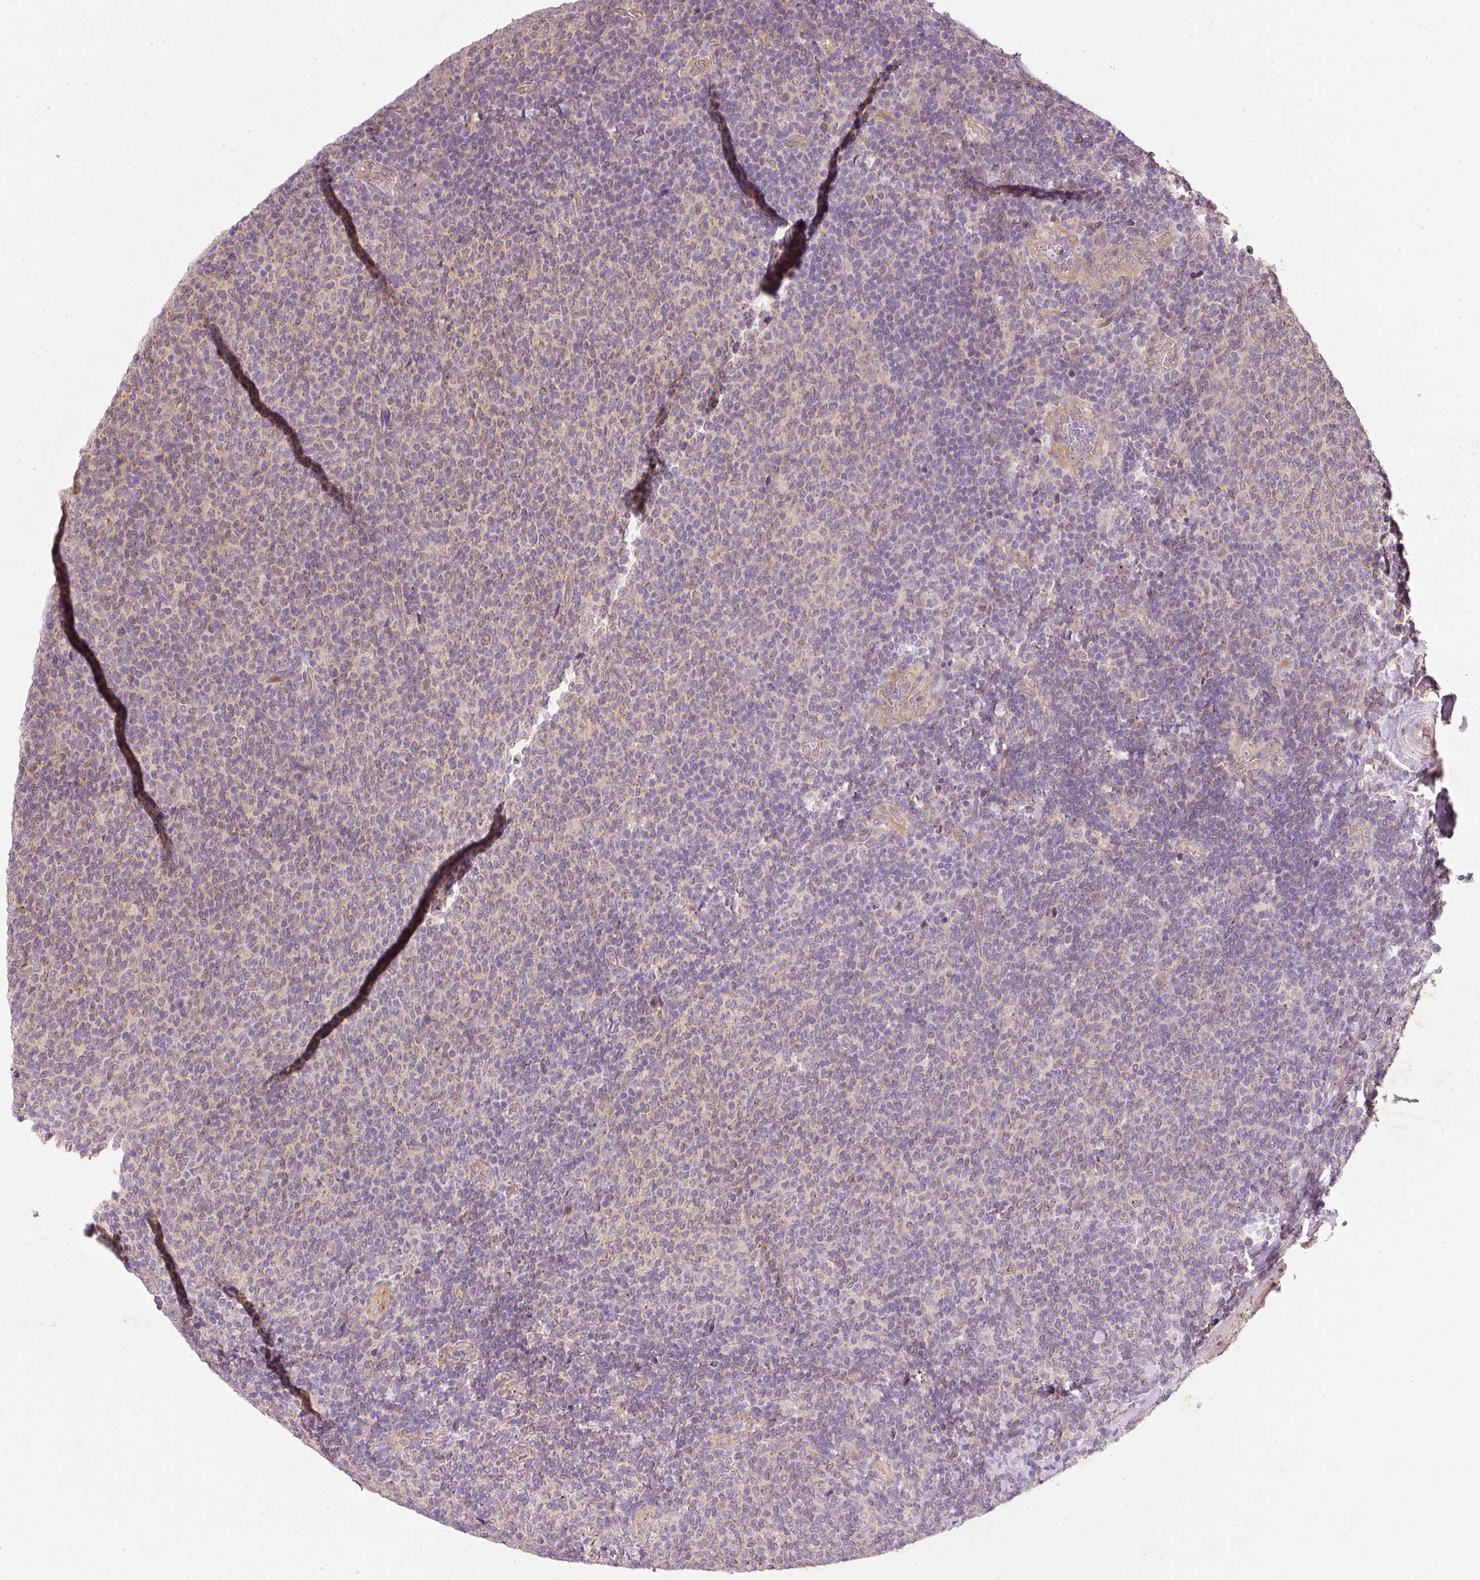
{"staining": {"intensity": "negative", "quantity": "none", "location": "none"}, "tissue": "lymphoma", "cell_type": "Tumor cells", "image_type": "cancer", "snomed": [{"axis": "morphology", "description": "Malignant lymphoma, non-Hodgkin's type, Low grade"}, {"axis": "topography", "description": "Lymph node"}], "caption": "IHC of human lymphoma reveals no staining in tumor cells.", "gene": "RGL2", "patient": {"sex": "male", "age": 52}}